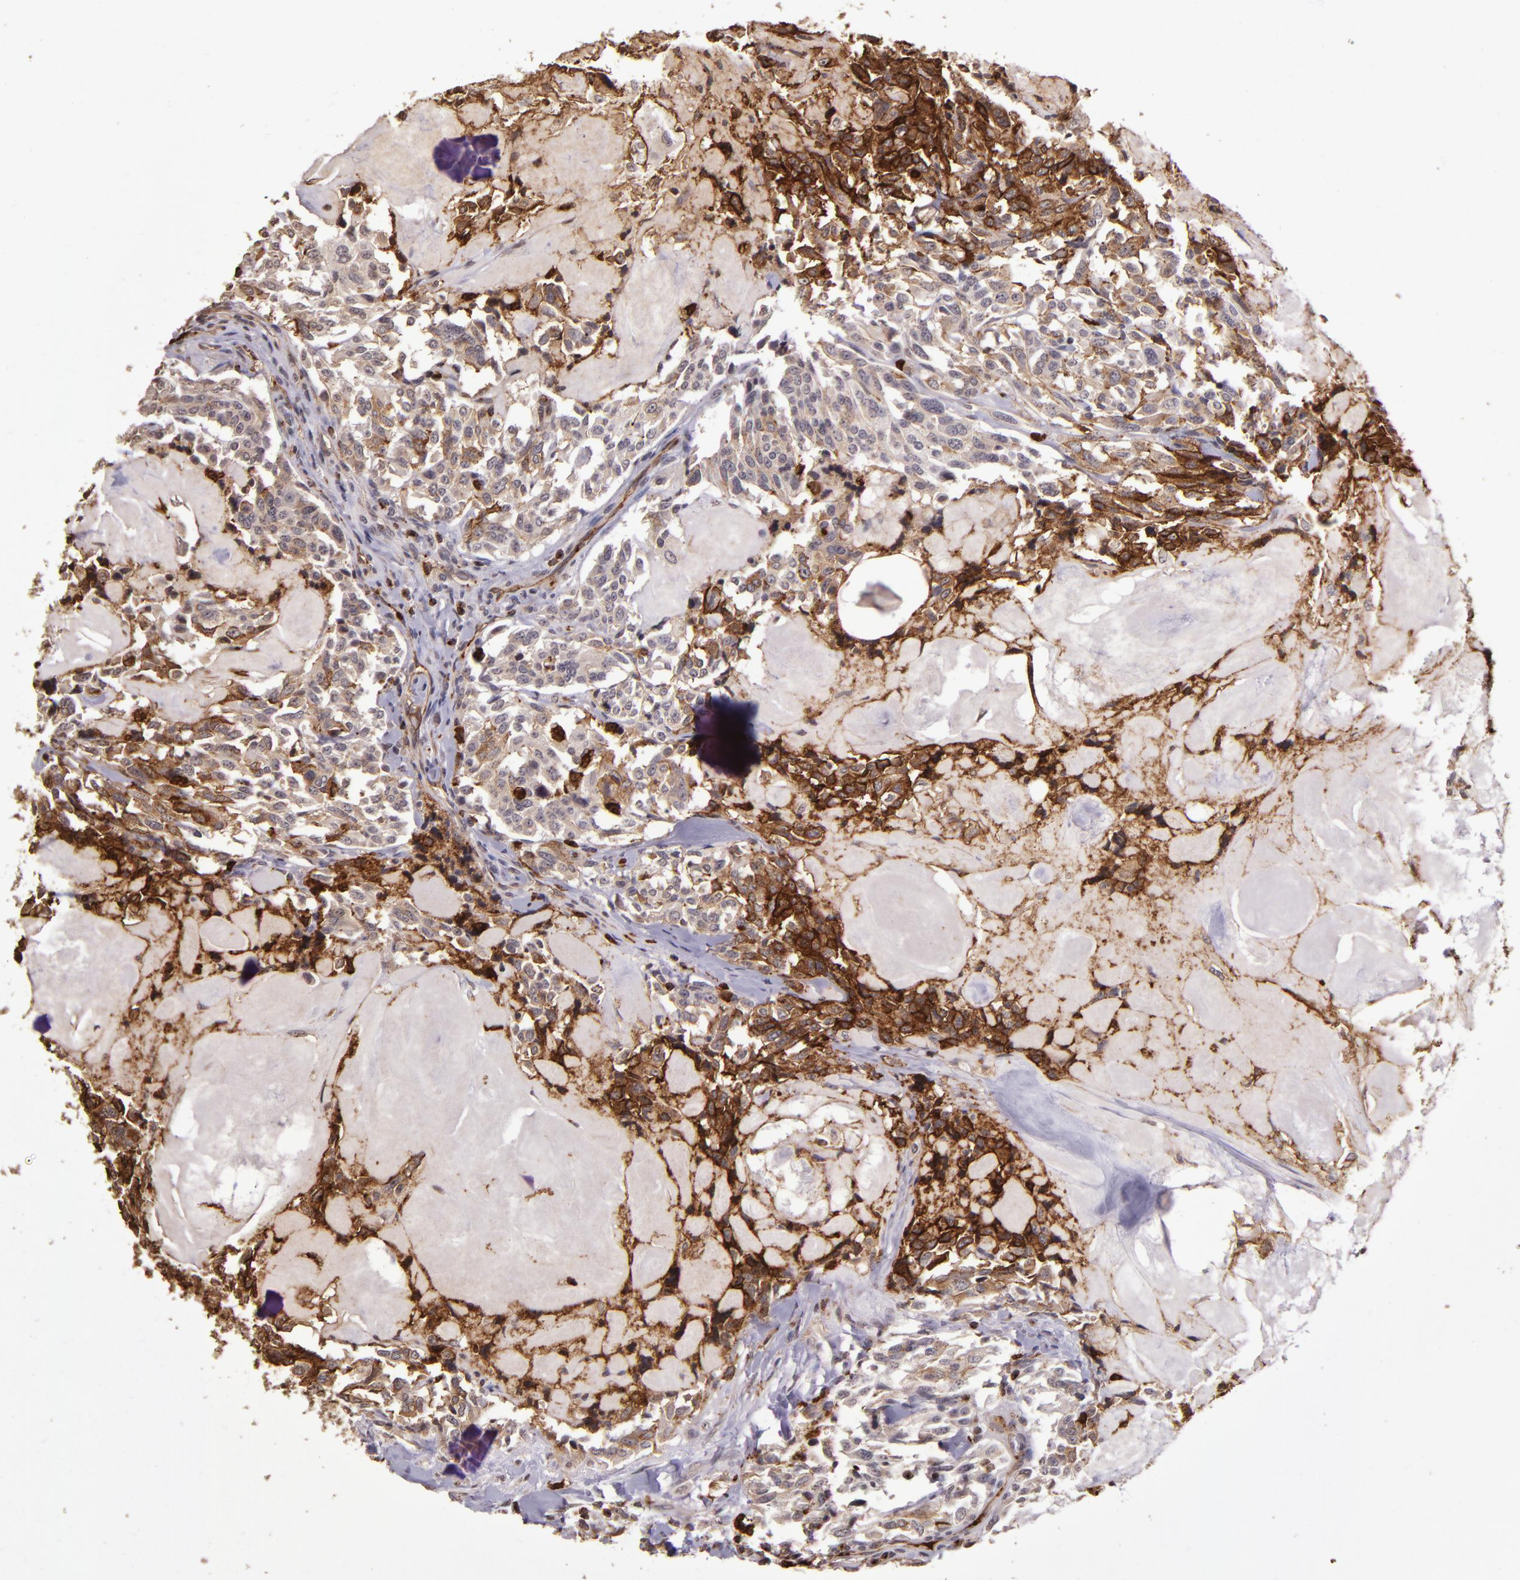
{"staining": {"intensity": "weak", "quantity": "<25%", "location": "cytoplasmic/membranous"}, "tissue": "thyroid cancer", "cell_type": "Tumor cells", "image_type": "cancer", "snomed": [{"axis": "morphology", "description": "Carcinoma, NOS"}, {"axis": "morphology", "description": "Carcinoid, malignant, NOS"}, {"axis": "topography", "description": "Thyroid gland"}], "caption": "Immunohistochemistry micrograph of human malignant carcinoid (thyroid) stained for a protein (brown), which shows no positivity in tumor cells. Nuclei are stained in blue.", "gene": "SLC2A3", "patient": {"sex": "male", "age": 33}}